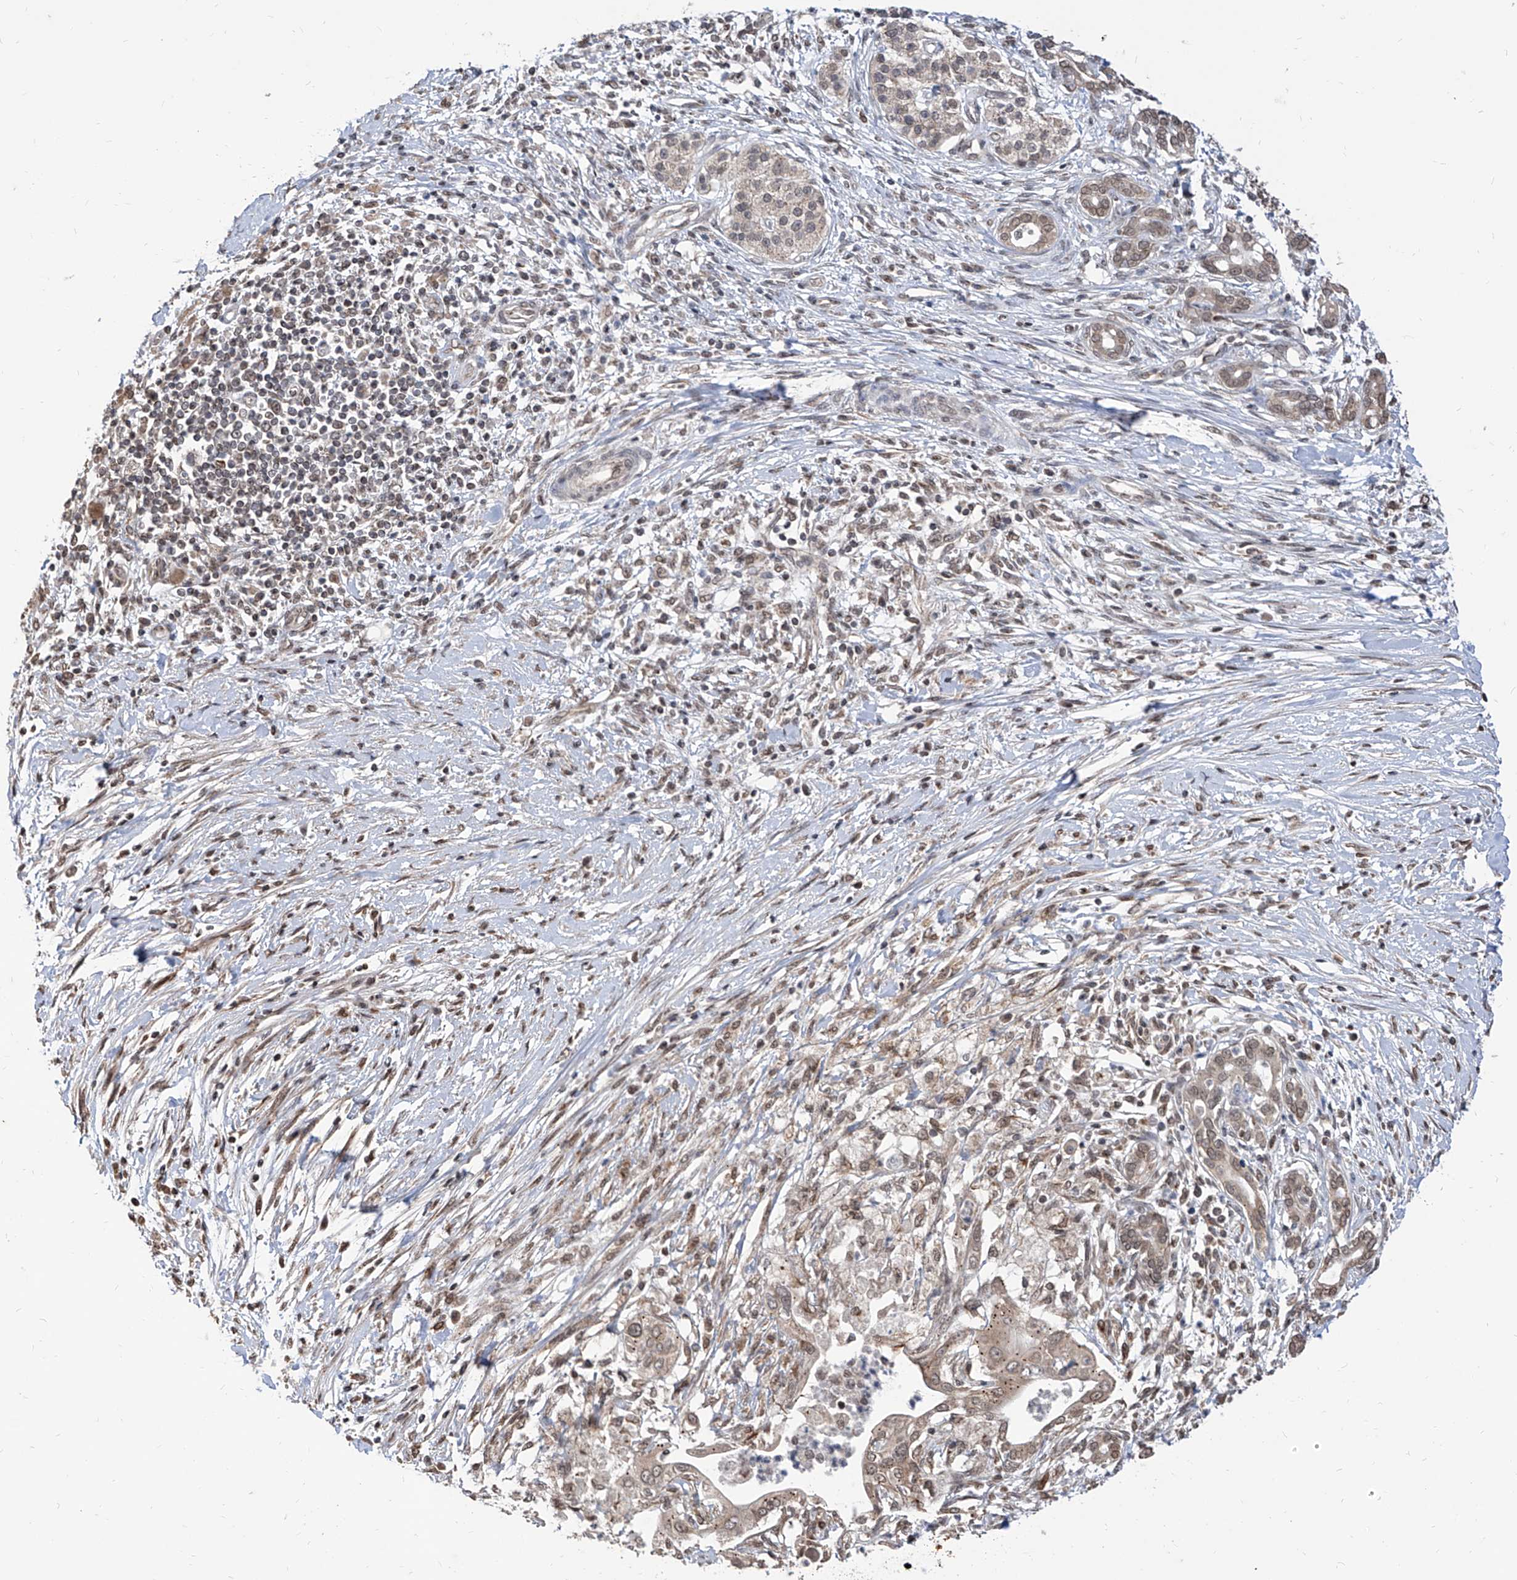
{"staining": {"intensity": "weak", "quantity": ">75%", "location": "cytoplasmic/membranous,nuclear"}, "tissue": "pancreatic cancer", "cell_type": "Tumor cells", "image_type": "cancer", "snomed": [{"axis": "morphology", "description": "Adenocarcinoma, NOS"}, {"axis": "topography", "description": "Pancreas"}], "caption": "Immunohistochemical staining of pancreatic adenocarcinoma exhibits low levels of weak cytoplasmic/membranous and nuclear expression in approximately >75% of tumor cells.", "gene": "C8orf82", "patient": {"sex": "male", "age": 58}}